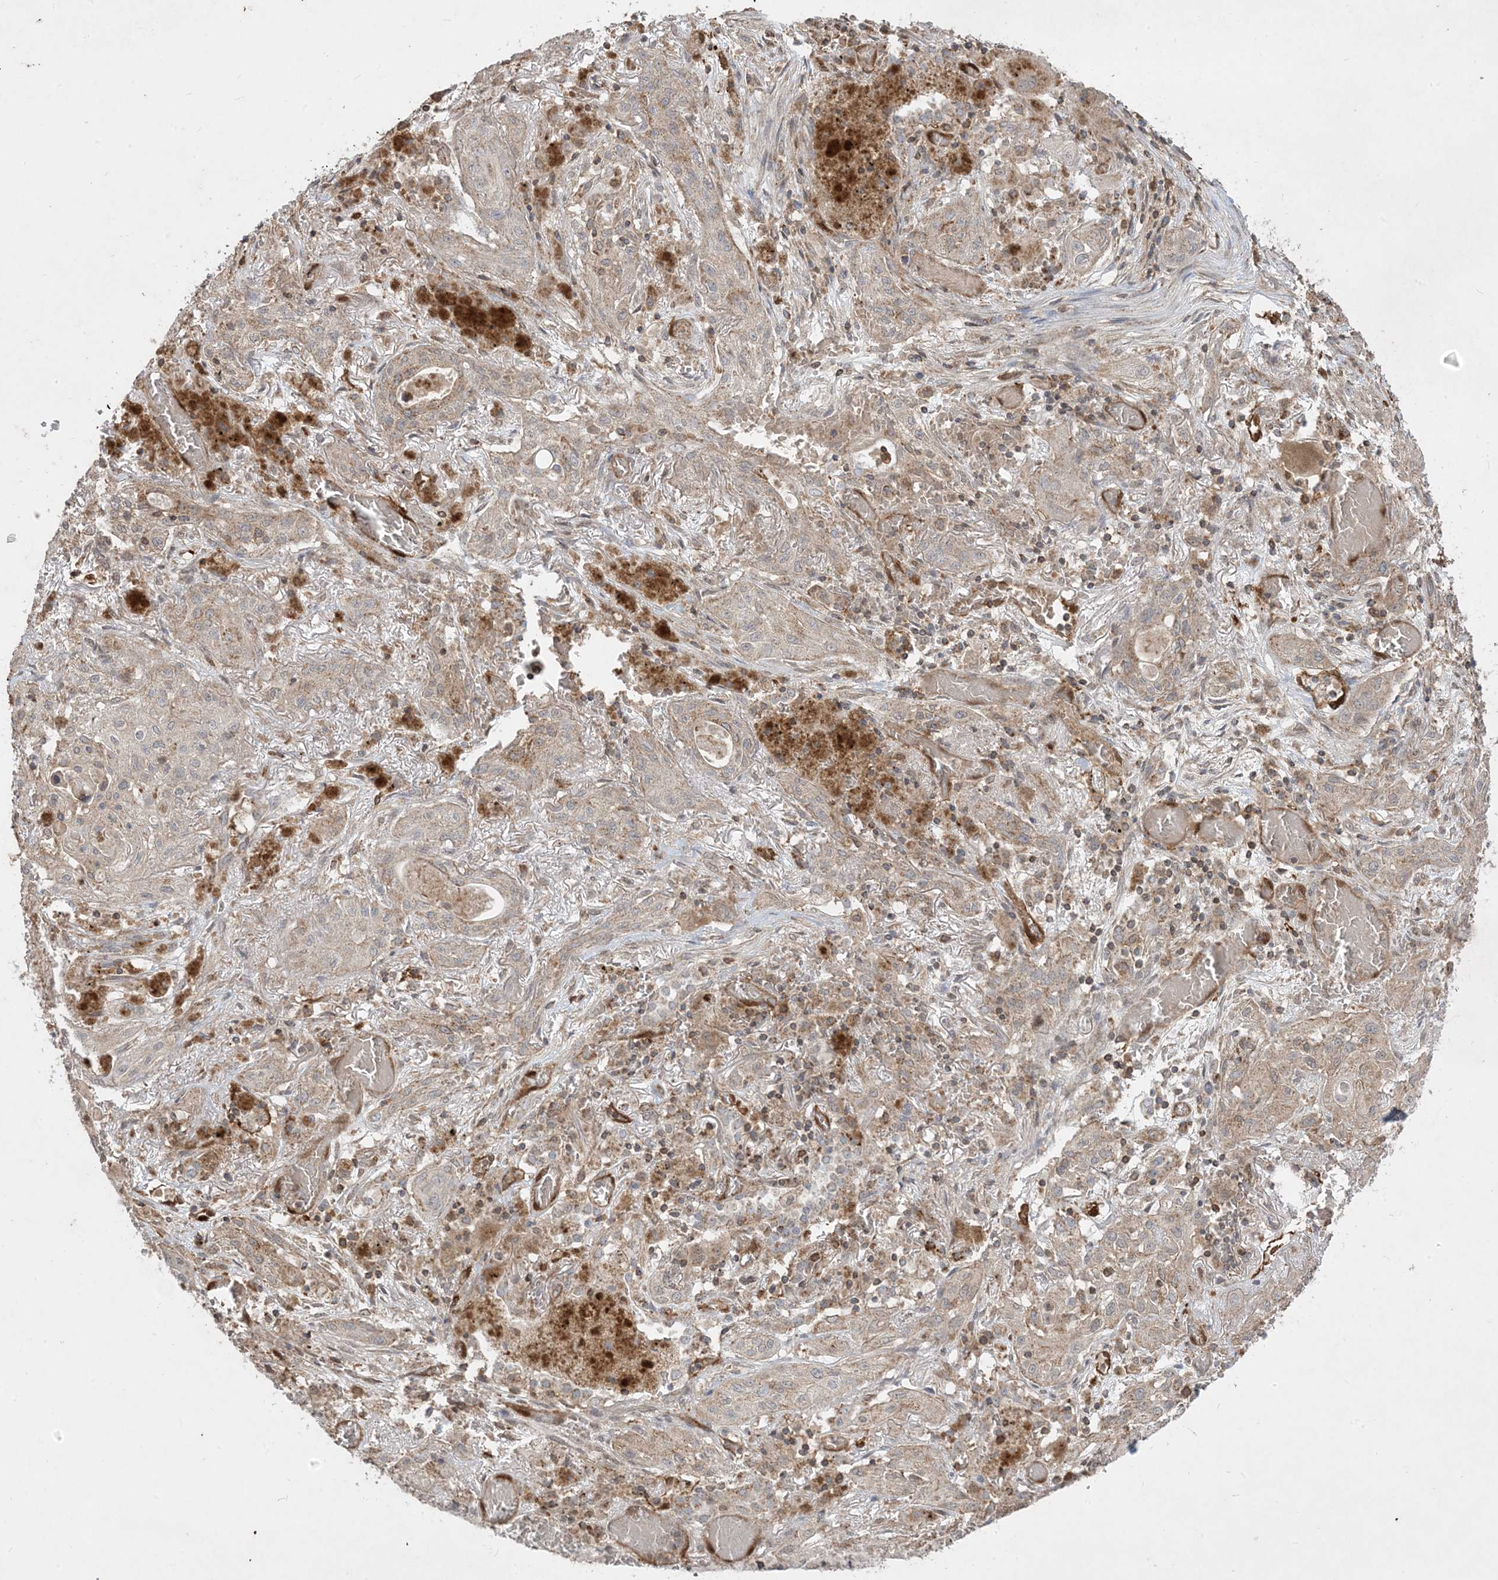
{"staining": {"intensity": "weak", "quantity": "25%-75%", "location": "cytoplasmic/membranous"}, "tissue": "lung cancer", "cell_type": "Tumor cells", "image_type": "cancer", "snomed": [{"axis": "morphology", "description": "Squamous cell carcinoma, NOS"}, {"axis": "topography", "description": "Lung"}], "caption": "Protein expression analysis of human squamous cell carcinoma (lung) reveals weak cytoplasmic/membranous positivity in about 25%-75% of tumor cells.", "gene": "PPM1F", "patient": {"sex": "female", "age": 47}}